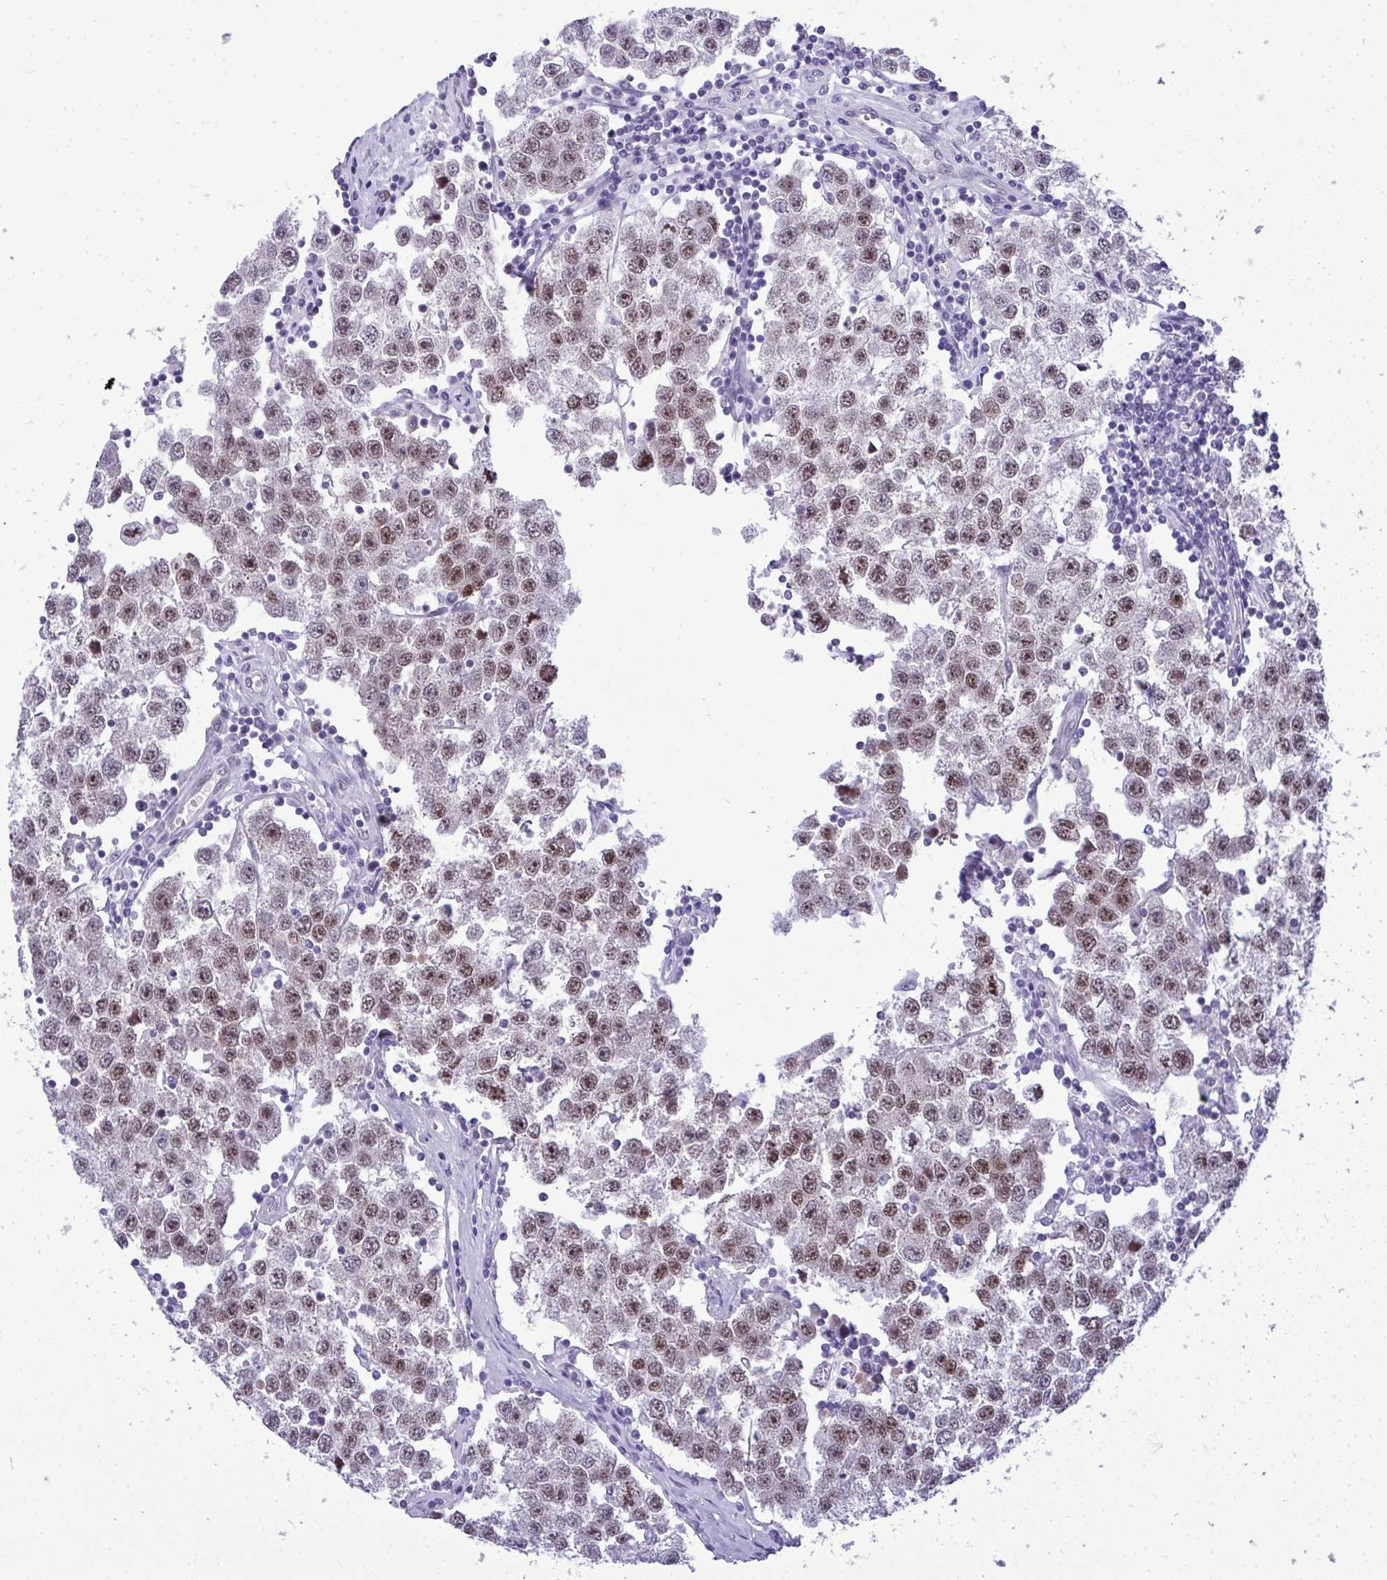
{"staining": {"intensity": "moderate", "quantity": ">75%", "location": "nuclear"}, "tissue": "testis cancer", "cell_type": "Tumor cells", "image_type": "cancer", "snomed": [{"axis": "morphology", "description": "Seminoma, NOS"}, {"axis": "topography", "description": "Testis"}], "caption": "Testis cancer (seminoma) tissue shows moderate nuclear positivity in about >75% of tumor cells (brown staining indicates protein expression, while blue staining denotes nuclei).", "gene": "TEAD4", "patient": {"sex": "male", "age": 34}}